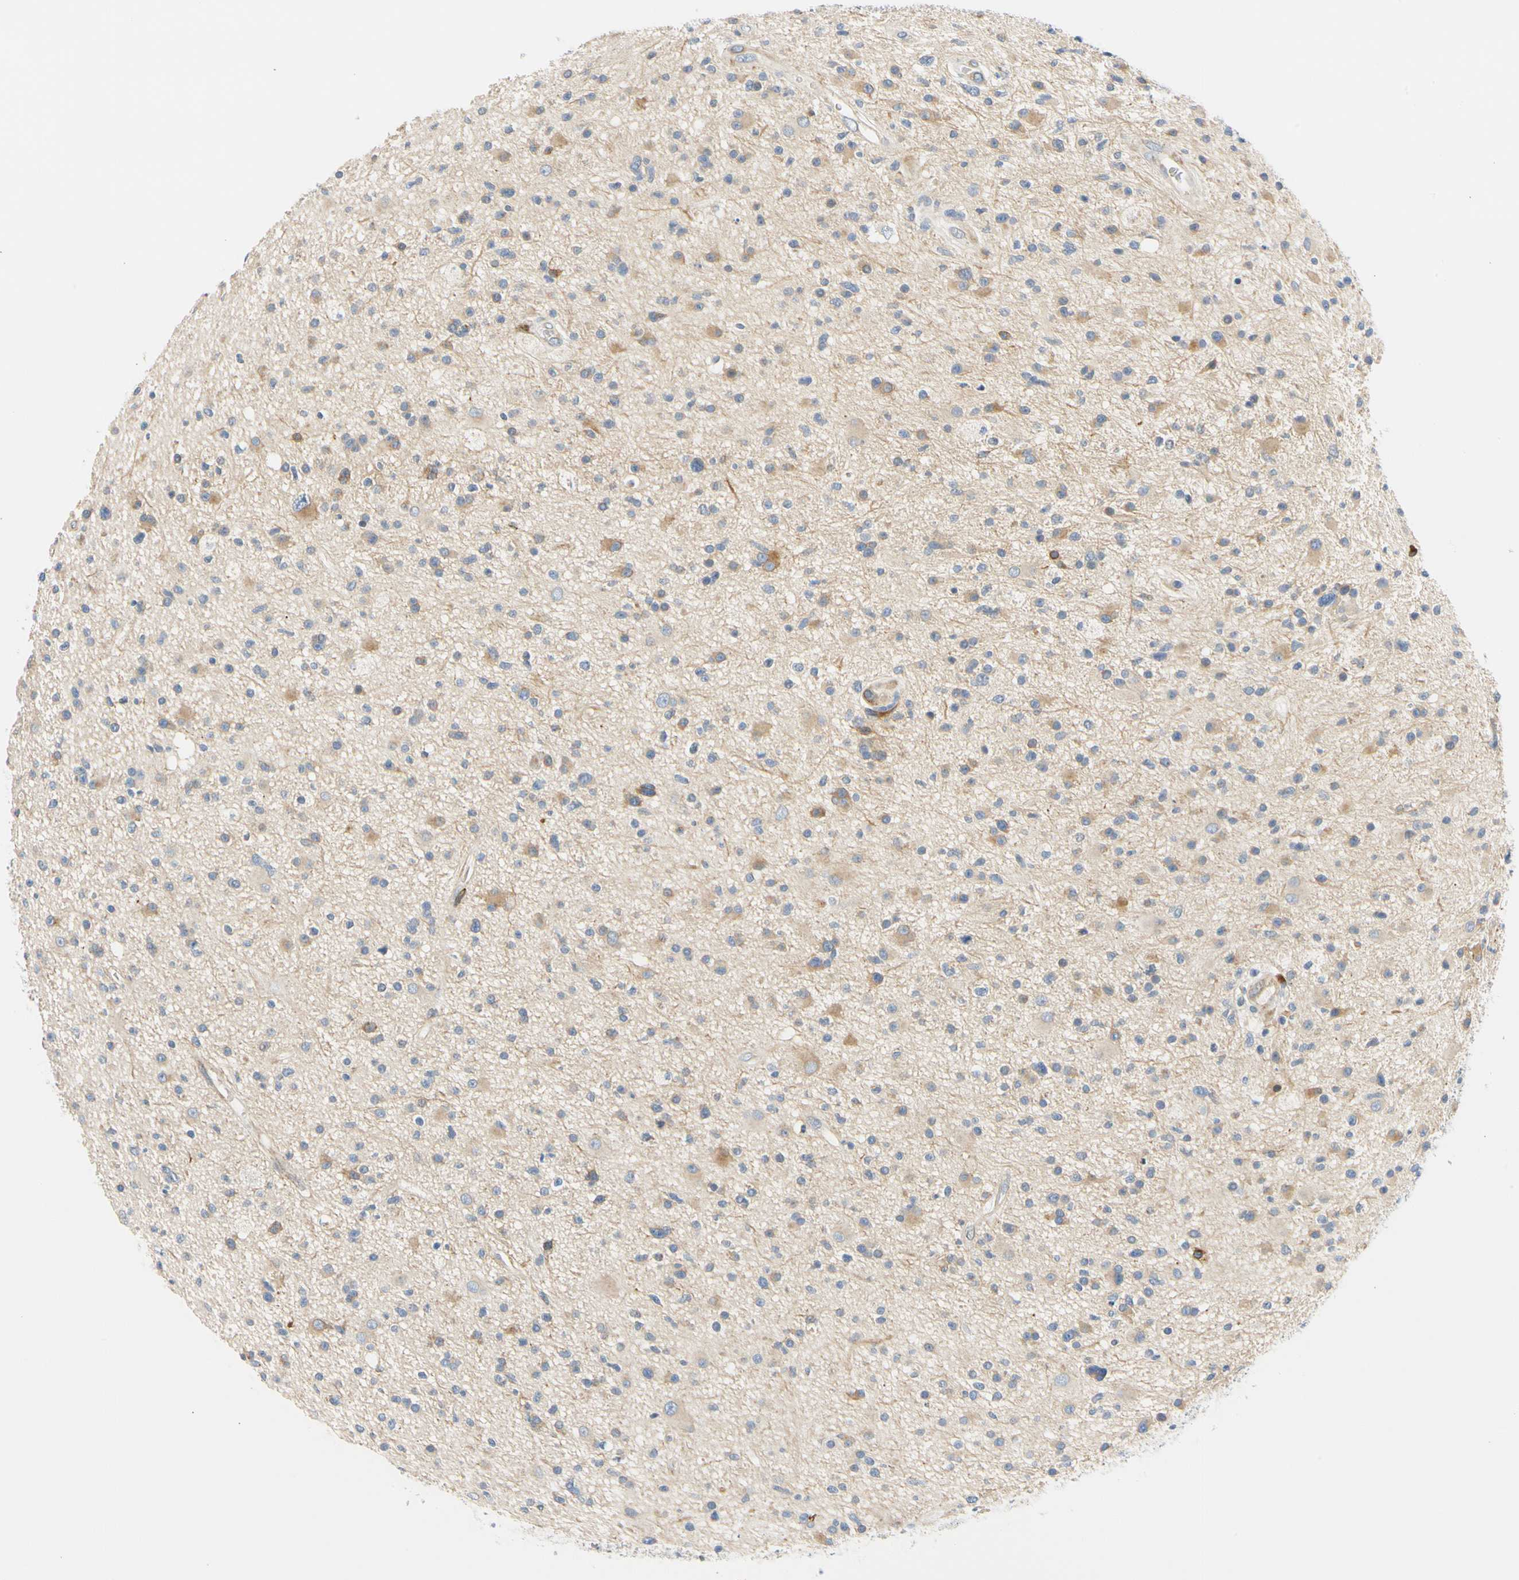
{"staining": {"intensity": "negative", "quantity": "none", "location": "none"}, "tissue": "glioma", "cell_type": "Tumor cells", "image_type": "cancer", "snomed": [{"axis": "morphology", "description": "Glioma, malignant, High grade"}, {"axis": "topography", "description": "Brain"}], "caption": "There is no significant expression in tumor cells of high-grade glioma (malignant).", "gene": "ZNF236", "patient": {"sex": "male", "age": 33}}